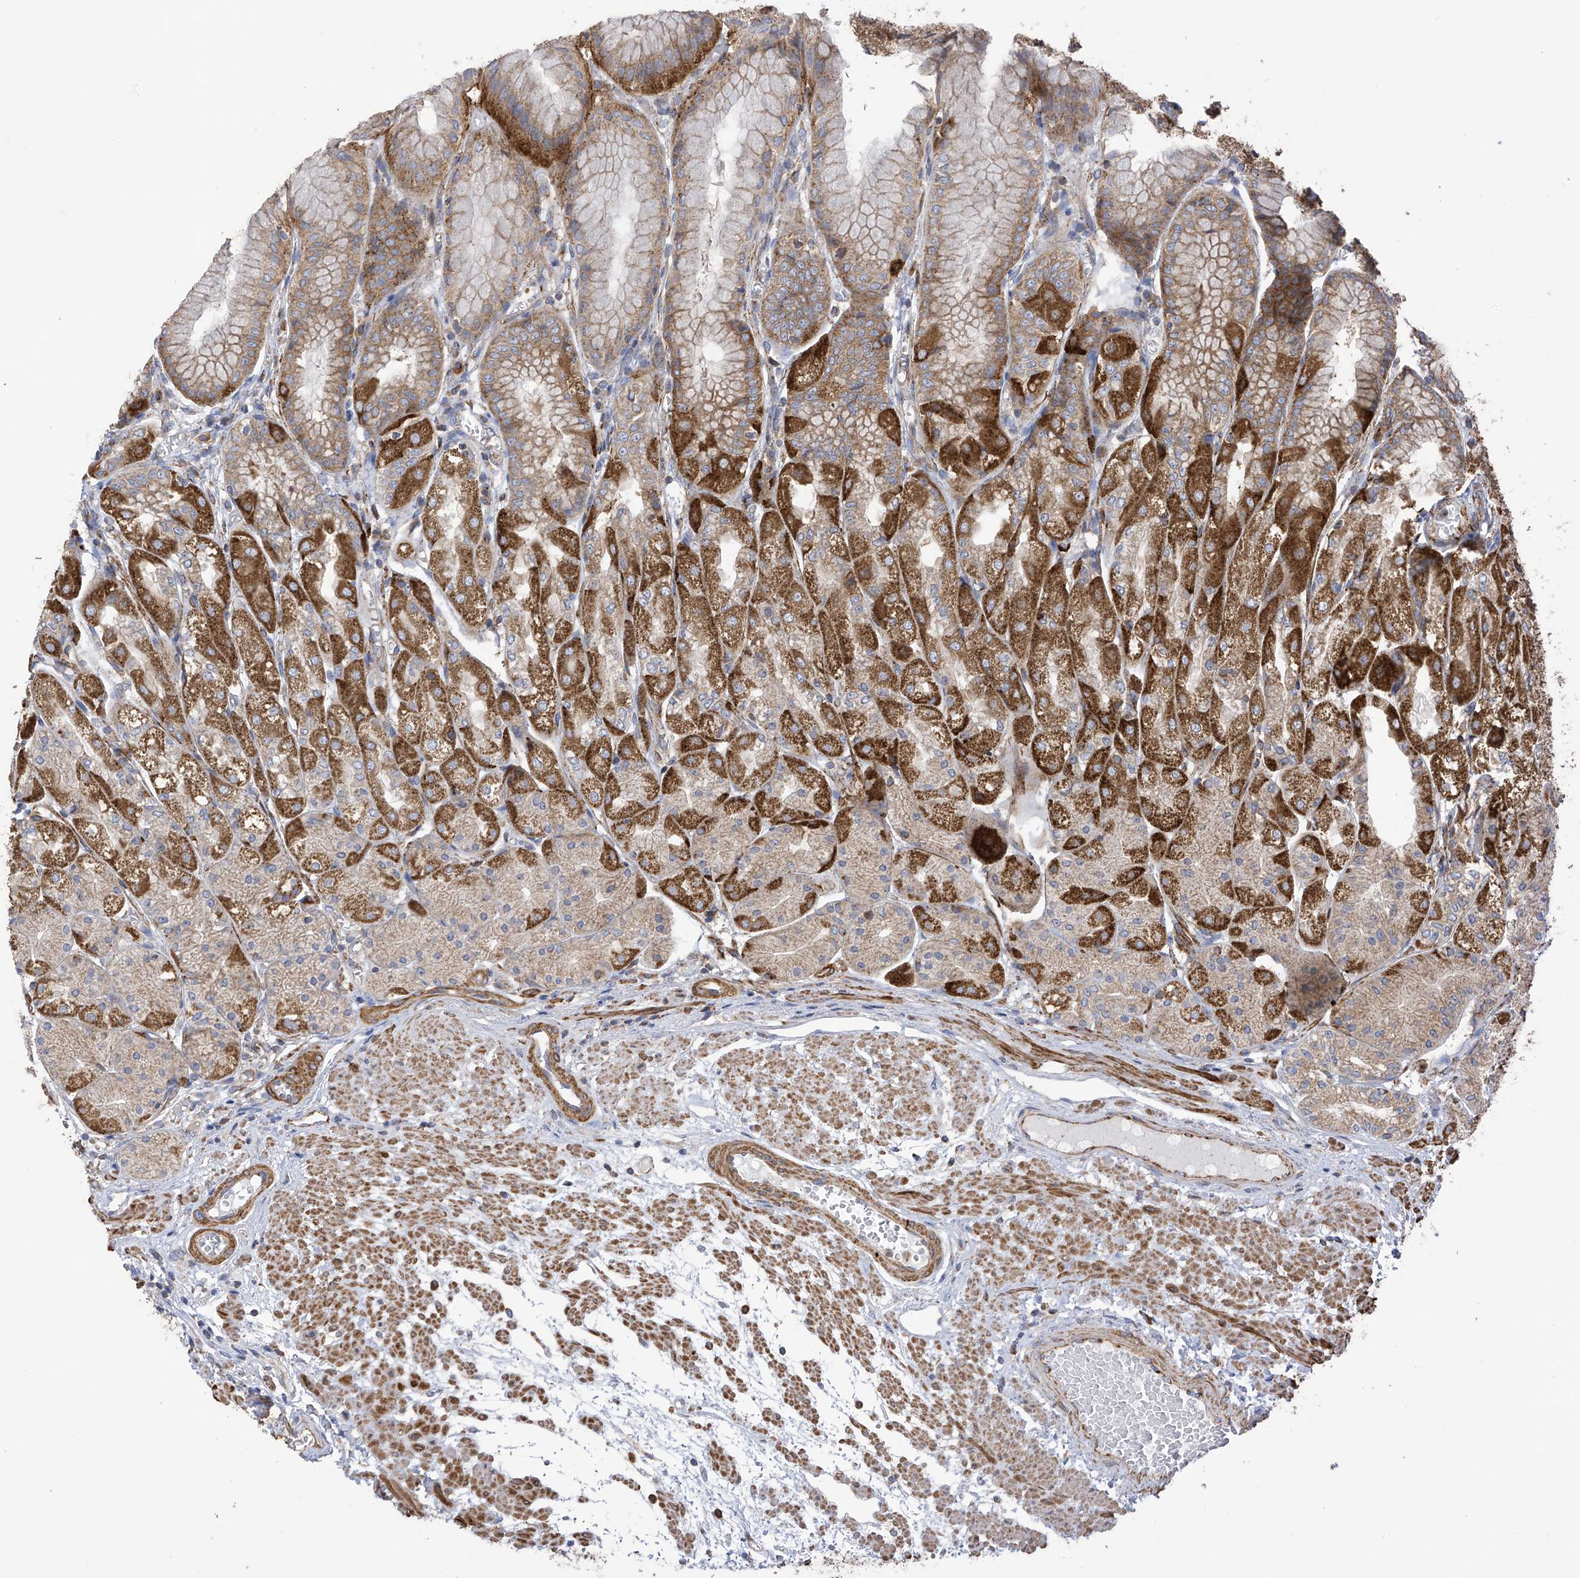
{"staining": {"intensity": "strong", "quantity": "25%-75%", "location": "cytoplasmic/membranous"}, "tissue": "stomach", "cell_type": "Glandular cells", "image_type": "normal", "snomed": [{"axis": "morphology", "description": "Normal tissue, NOS"}, {"axis": "topography", "description": "Stomach, upper"}], "caption": "Immunohistochemical staining of unremarkable human stomach shows 25%-75% levels of strong cytoplasmic/membranous protein expression in approximately 25%-75% of glandular cells. (Brightfield microscopy of DAB IHC at high magnification).", "gene": "ITM2B", "patient": {"sex": "male", "age": 72}}